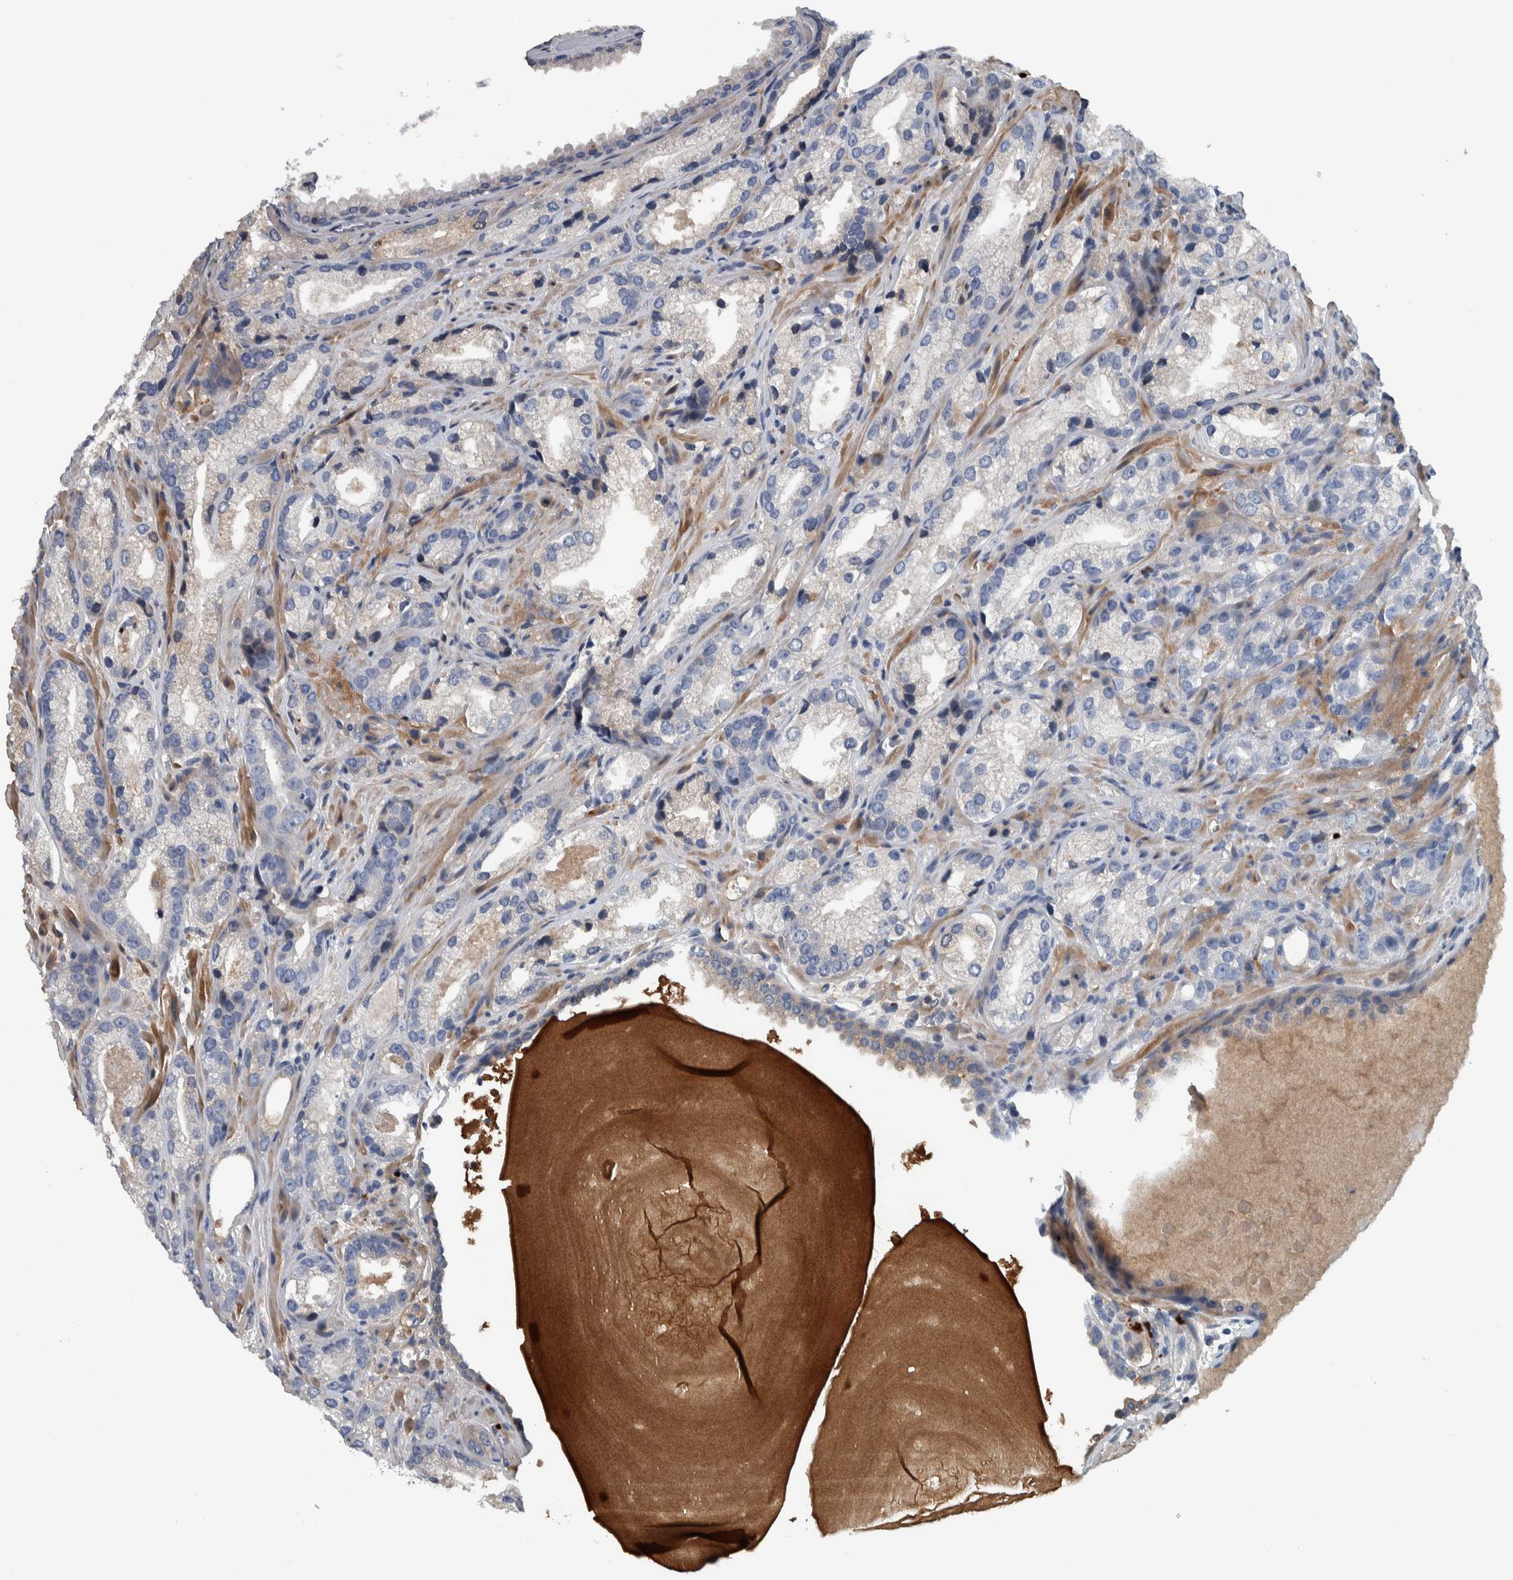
{"staining": {"intensity": "negative", "quantity": "none", "location": "none"}, "tissue": "prostate cancer", "cell_type": "Tumor cells", "image_type": "cancer", "snomed": [{"axis": "morphology", "description": "Adenocarcinoma, High grade"}, {"axis": "topography", "description": "Prostate"}], "caption": "This is a photomicrograph of IHC staining of prostate cancer, which shows no positivity in tumor cells.", "gene": "SERPINC1", "patient": {"sex": "male", "age": 63}}